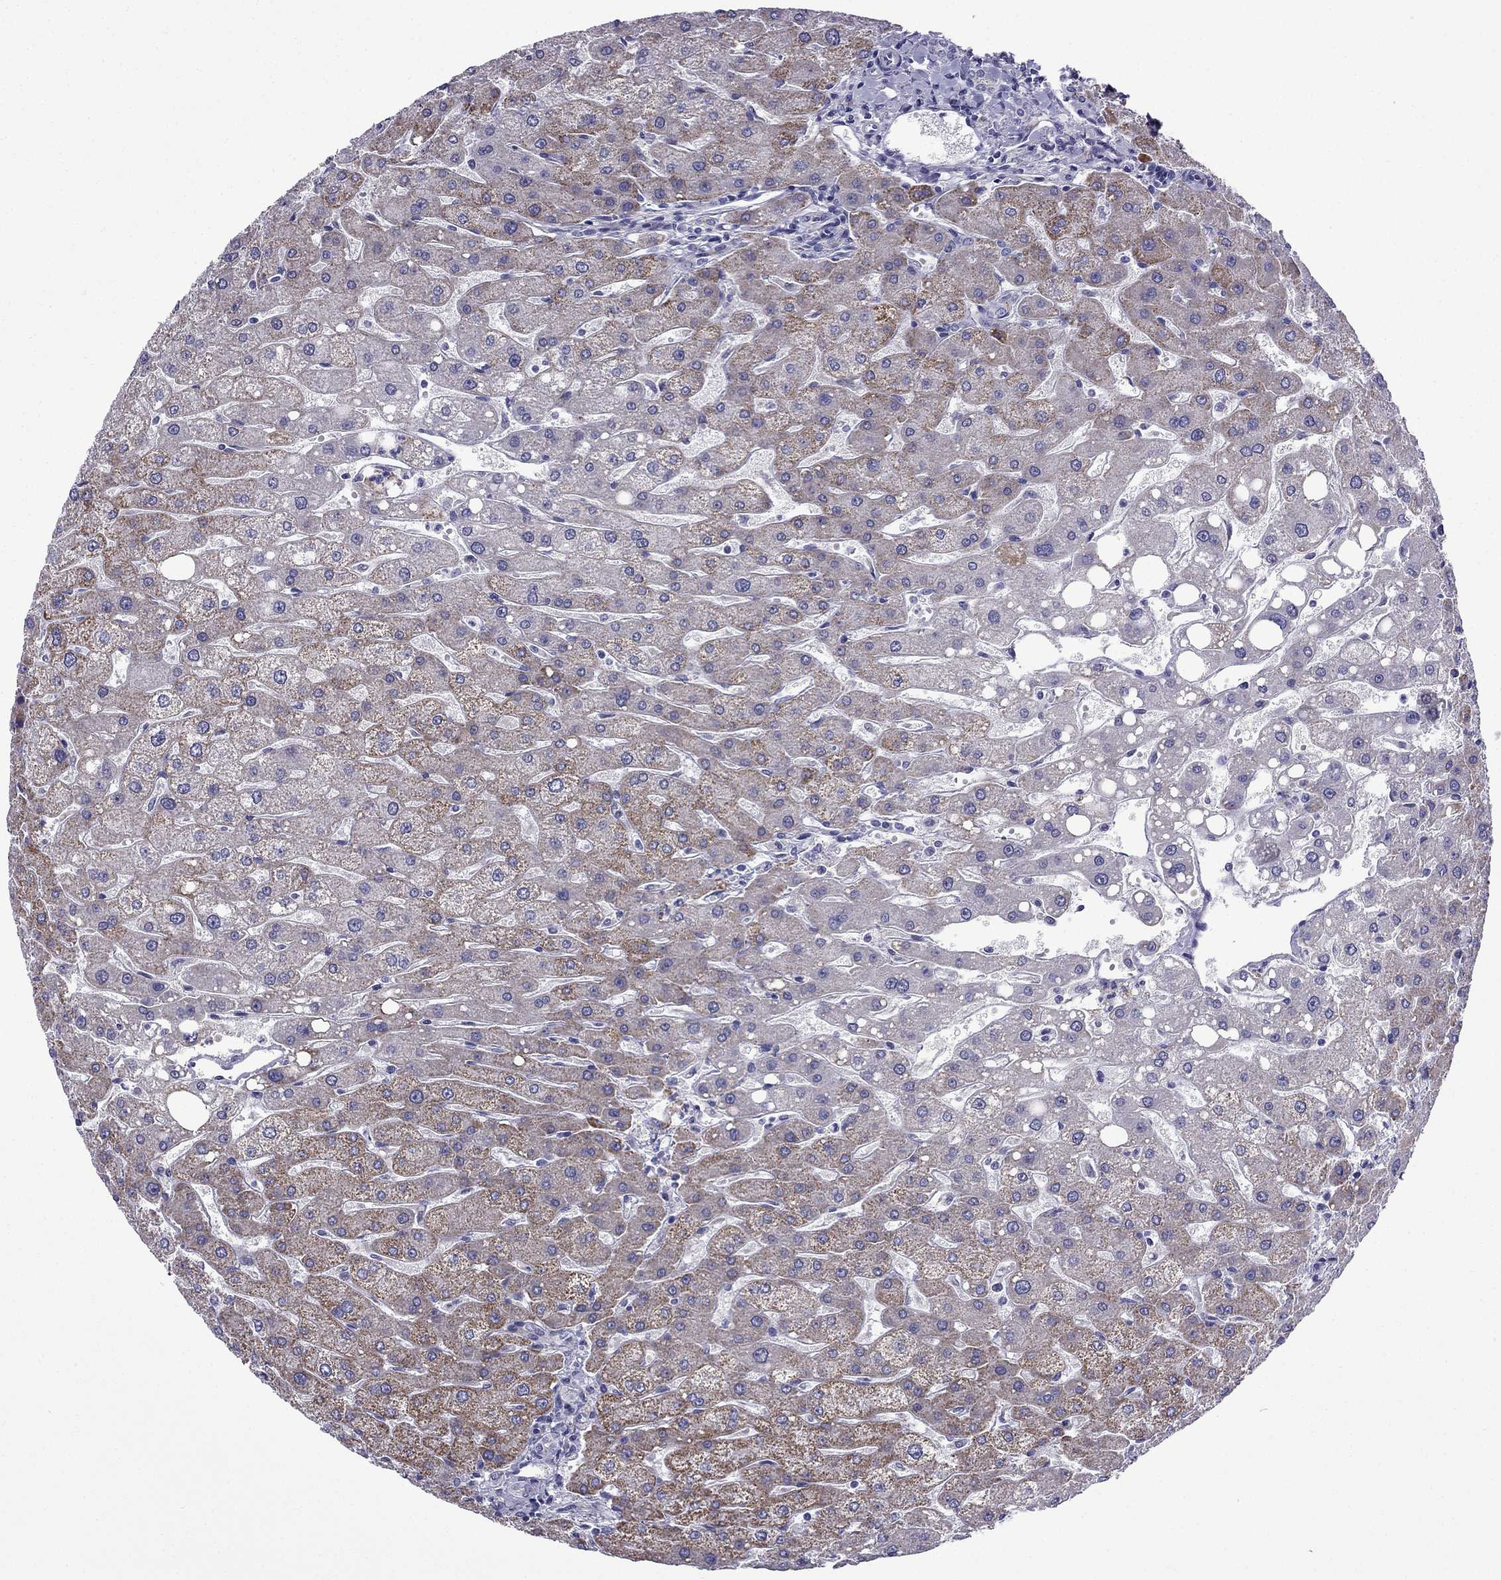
{"staining": {"intensity": "negative", "quantity": "none", "location": "none"}, "tissue": "liver", "cell_type": "Cholangiocytes", "image_type": "normal", "snomed": [{"axis": "morphology", "description": "Normal tissue, NOS"}, {"axis": "topography", "description": "Liver"}], "caption": "This histopathology image is of unremarkable liver stained with immunohistochemistry to label a protein in brown with the nuclei are counter-stained blue. There is no expression in cholangiocytes.", "gene": "POM121L12", "patient": {"sex": "male", "age": 67}}